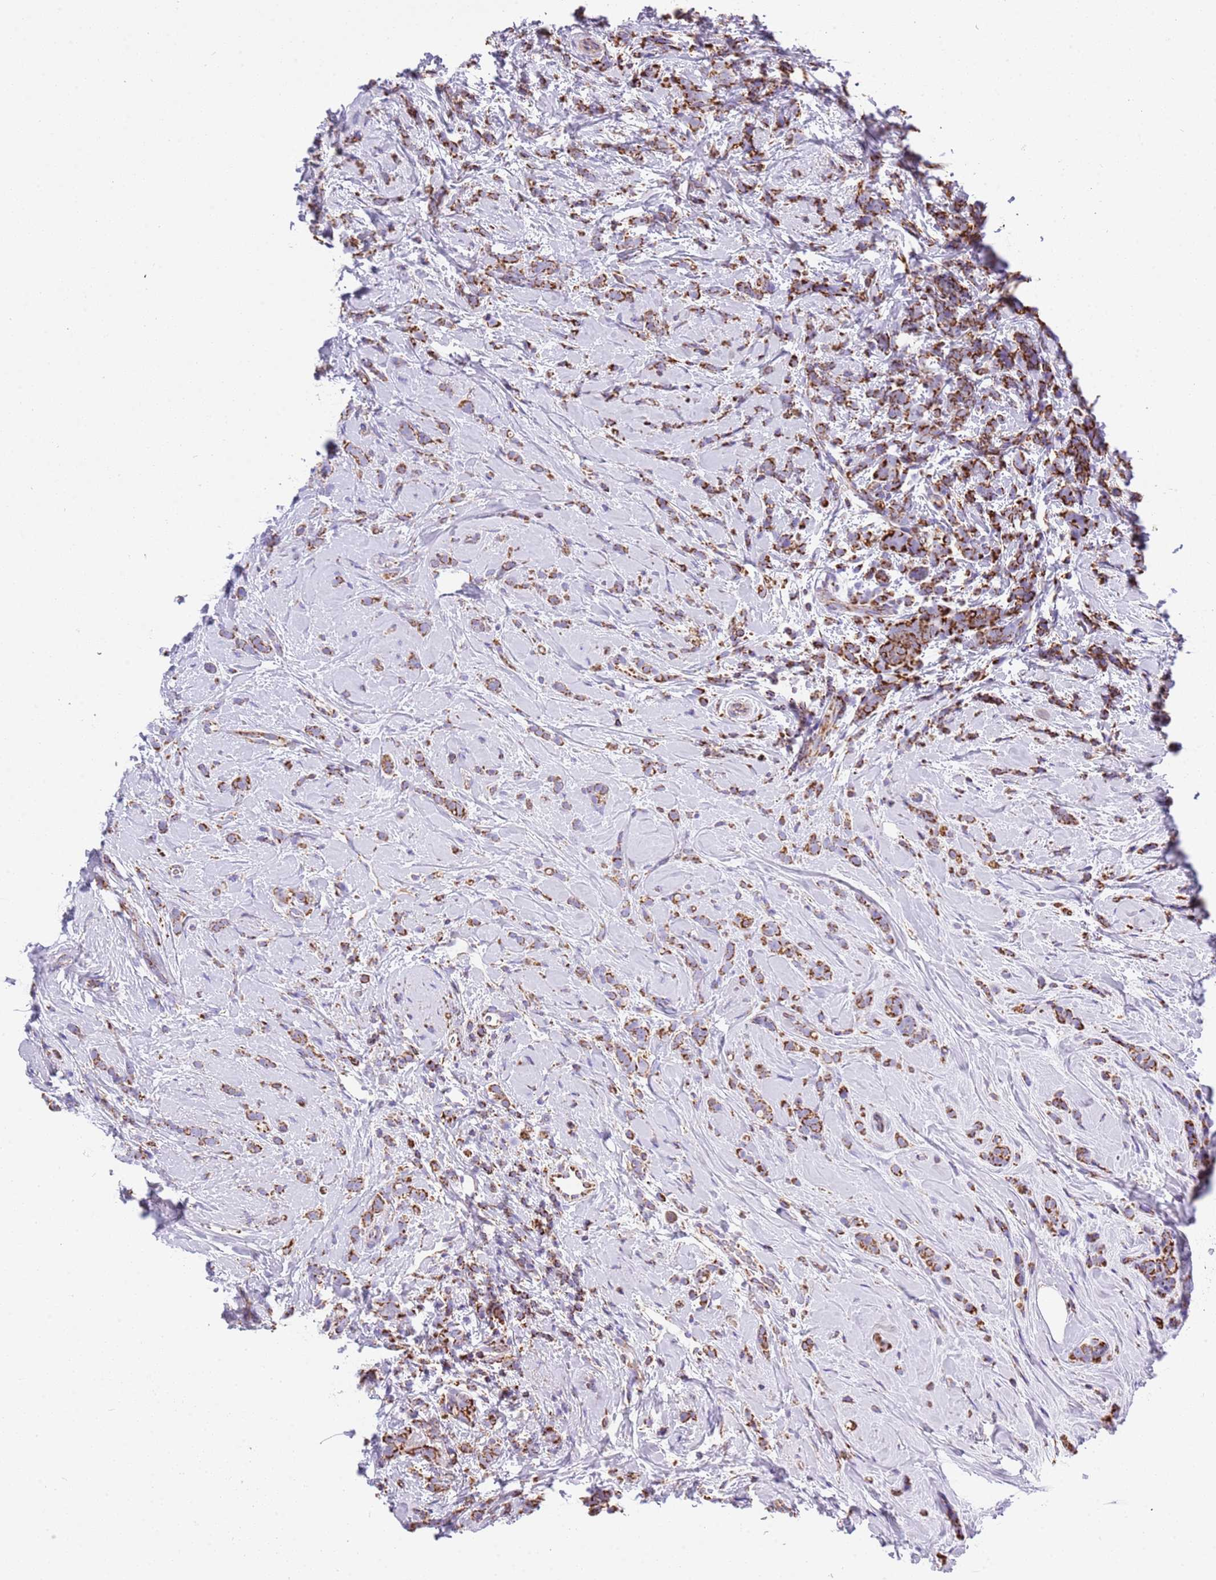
{"staining": {"intensity": "moderate", "quantity": ">75%", "location": "cytoplasmic/membranous"}, "tissue": "breast cancer", "cell_type": "Tumor cells", "image_type": "cancer", "snomed": [{"axis": "morphology", "description": "Lobular carcinoma"}, {"axis": "topography", "description": "Breast"}], "caption": "Breast lobular carcinoma stained with IHC reveals moderate cytoplasmic/membranous positivity in approximately >75% of tumor cells. (Brightfield microscopy of DAB IHC at high magnification).", "gene": "SUCLG2", "patient": {"sex": "female", "age": 58}}